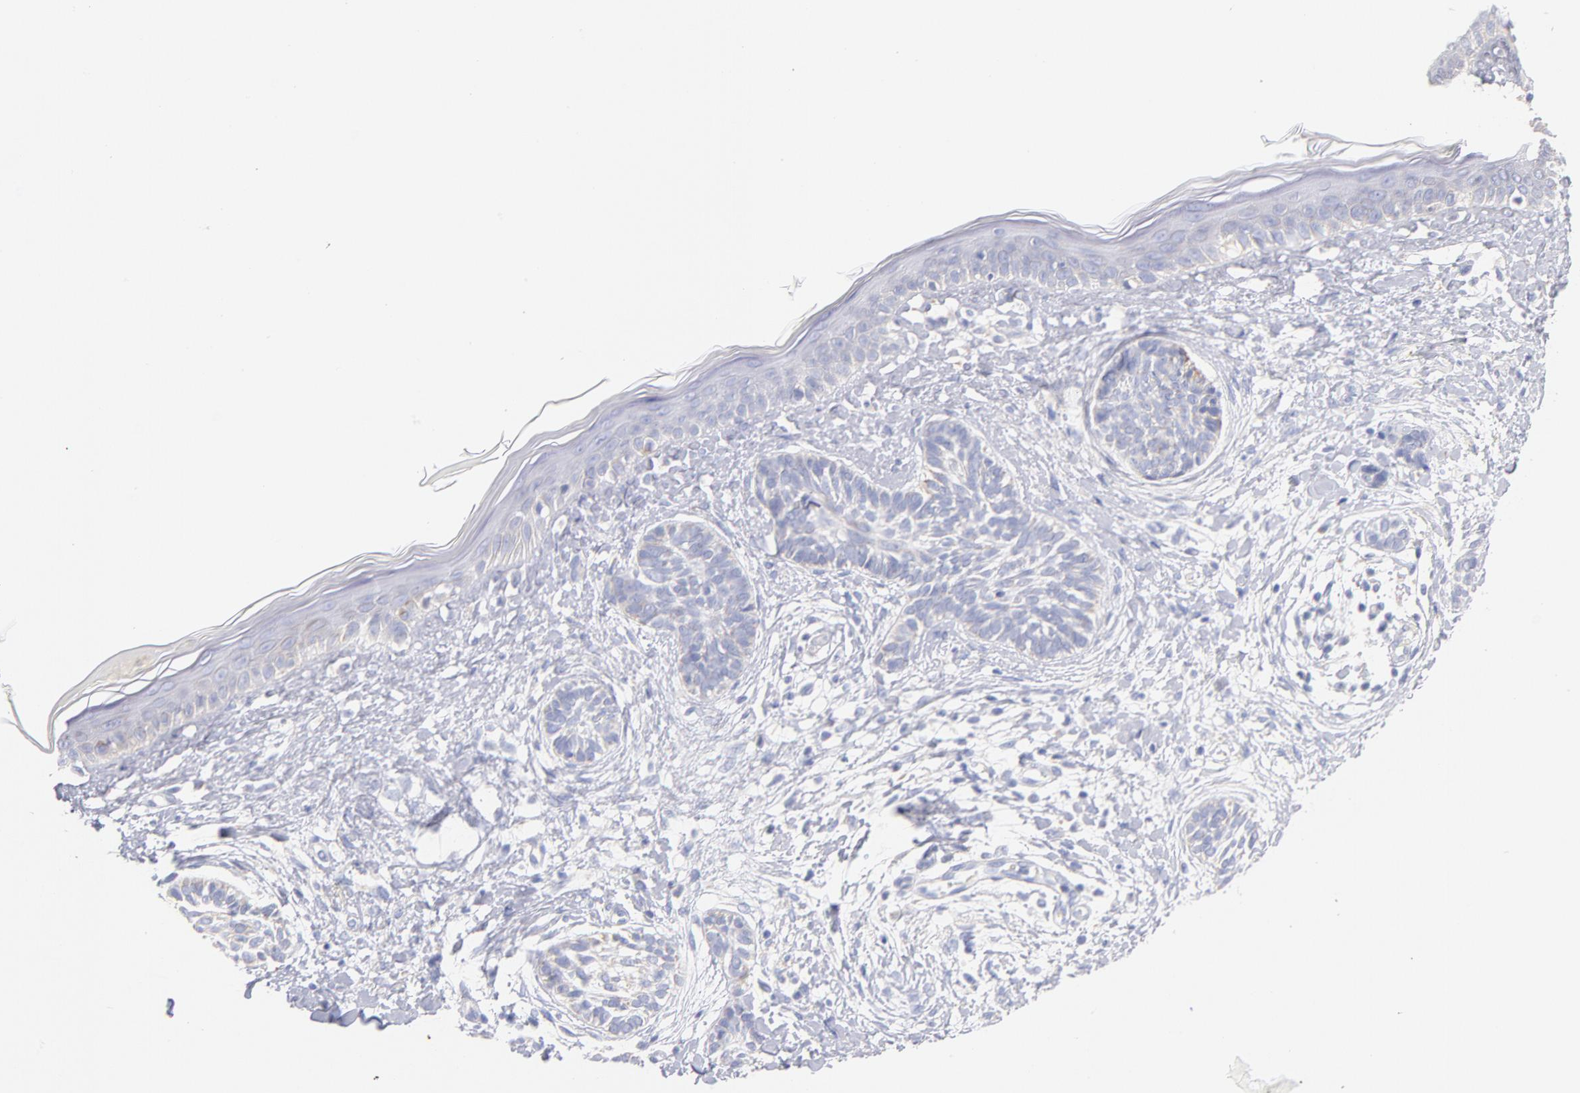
{"staining": {"intensity": "negative", "quantity": "none", "location": "none"}, "tissue": "skin cancer", "cell_type": "Tumor cells", "image_type": "cancer", "snomed": [{"axis": "morphology", "description": "Normal tissue, NOS"}, {"axis": "morphology", "description": "Basal cell carcinoma"}, {"axis": "topography", "description": "Skin"}], "caption": "High power microscopy histopathology image of an IHC histopathology image of basal cell carcinoma (skin), revealing no significant staining in tumor cells.", "gene": "AIFM1", "patient": {"sex": "male", "age": 63}}